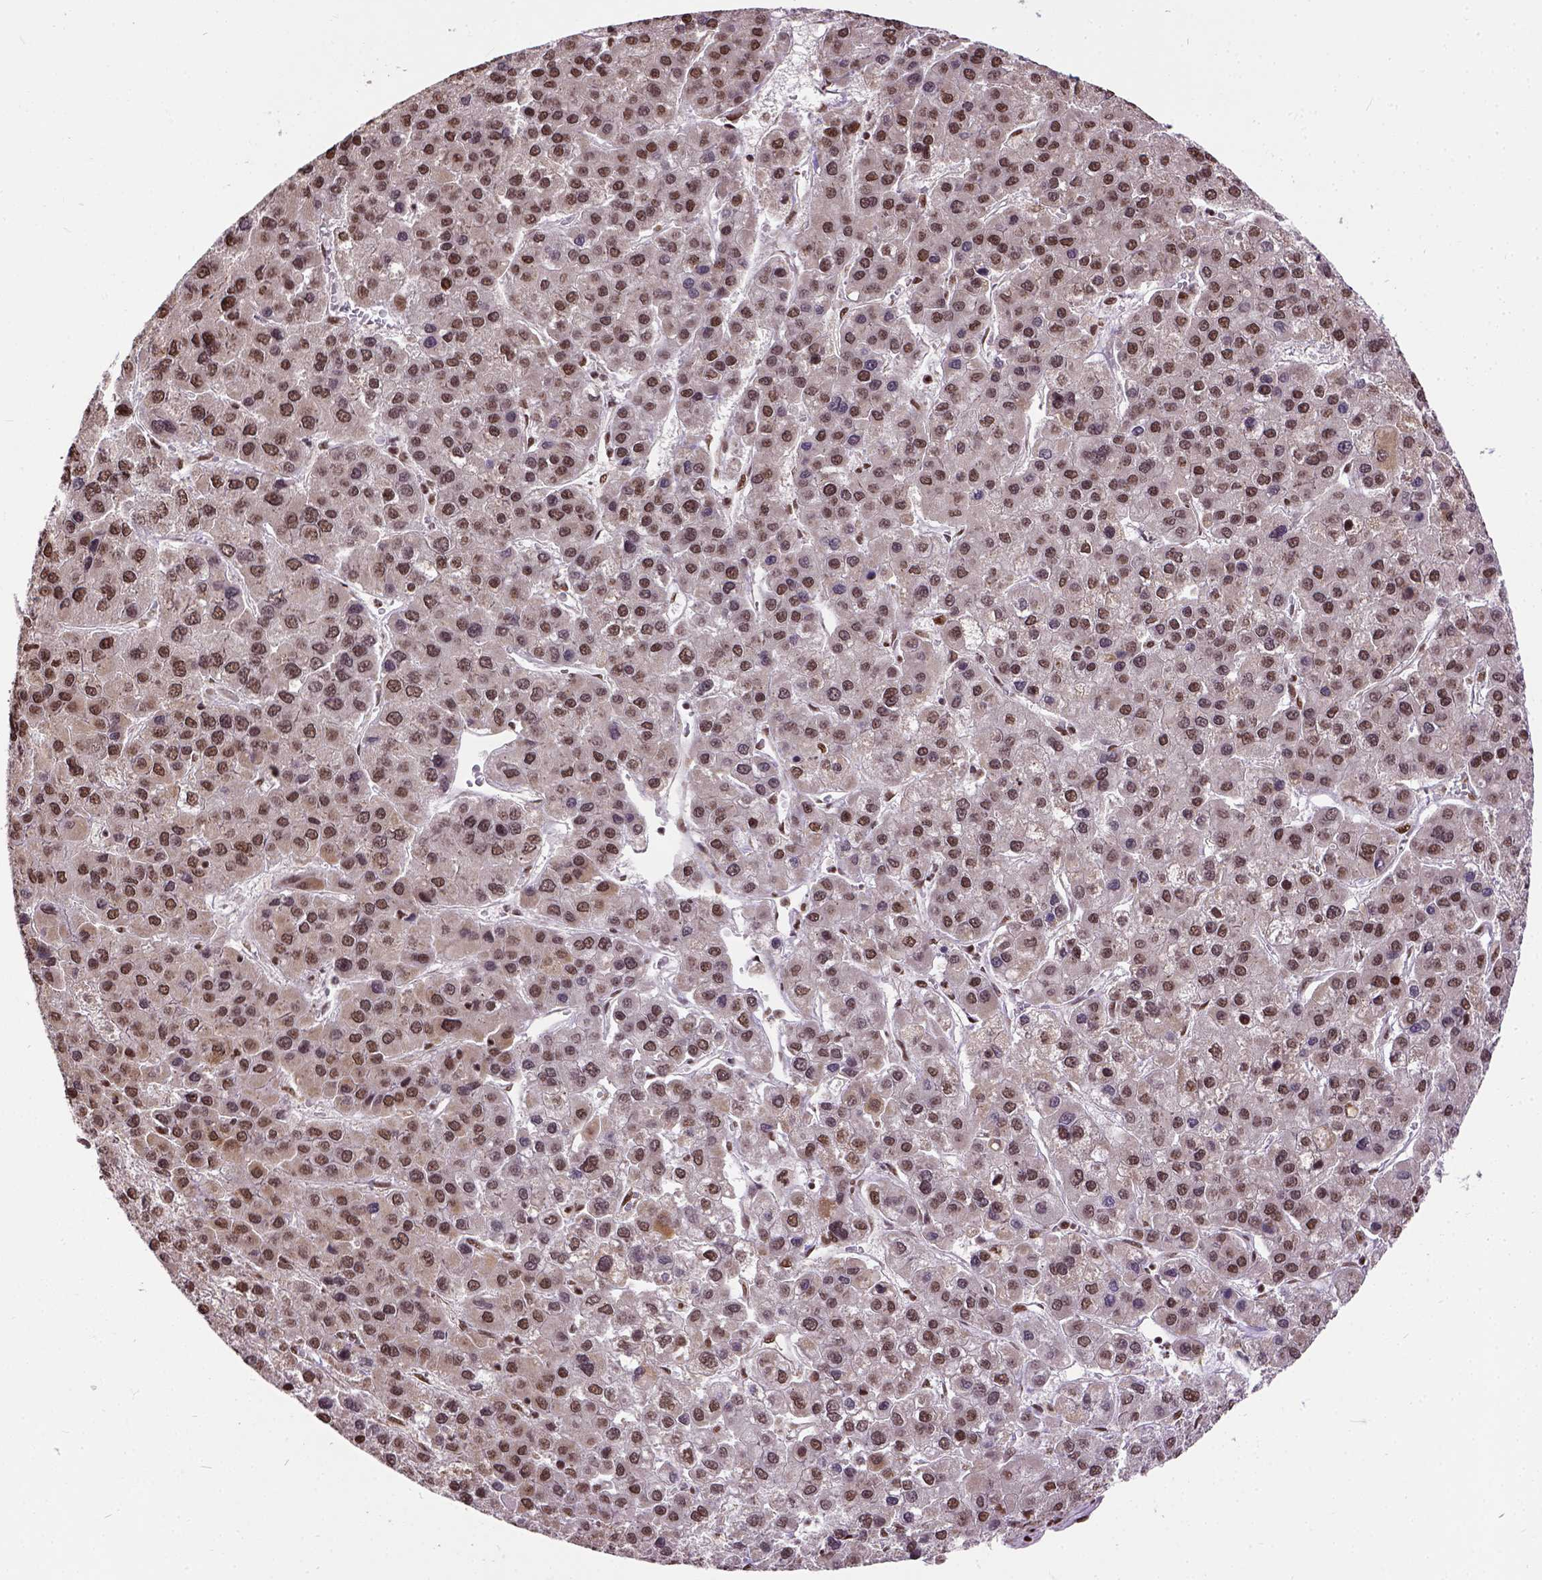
{"staining": {"intensity": "moderate", "quantity": "25%-75%", "location": "nuclear"}, "tissue": "liver cancer", "cell_type": "Tumor cells", "image_type": "cancer", "snomed": [{"axis": "morphology", "description": "Carcinoma, Hepatocellular, NOS"}, {"axis": "topography", "description": "Liver"}], "caption": "Liver hepatocellular carcinoma stained with IHC displays moderate nuclear expression in approximately 25%-75% of tumor cells.", "gene": "NACC1", "patient": {"sex": "female", "age": 41}}